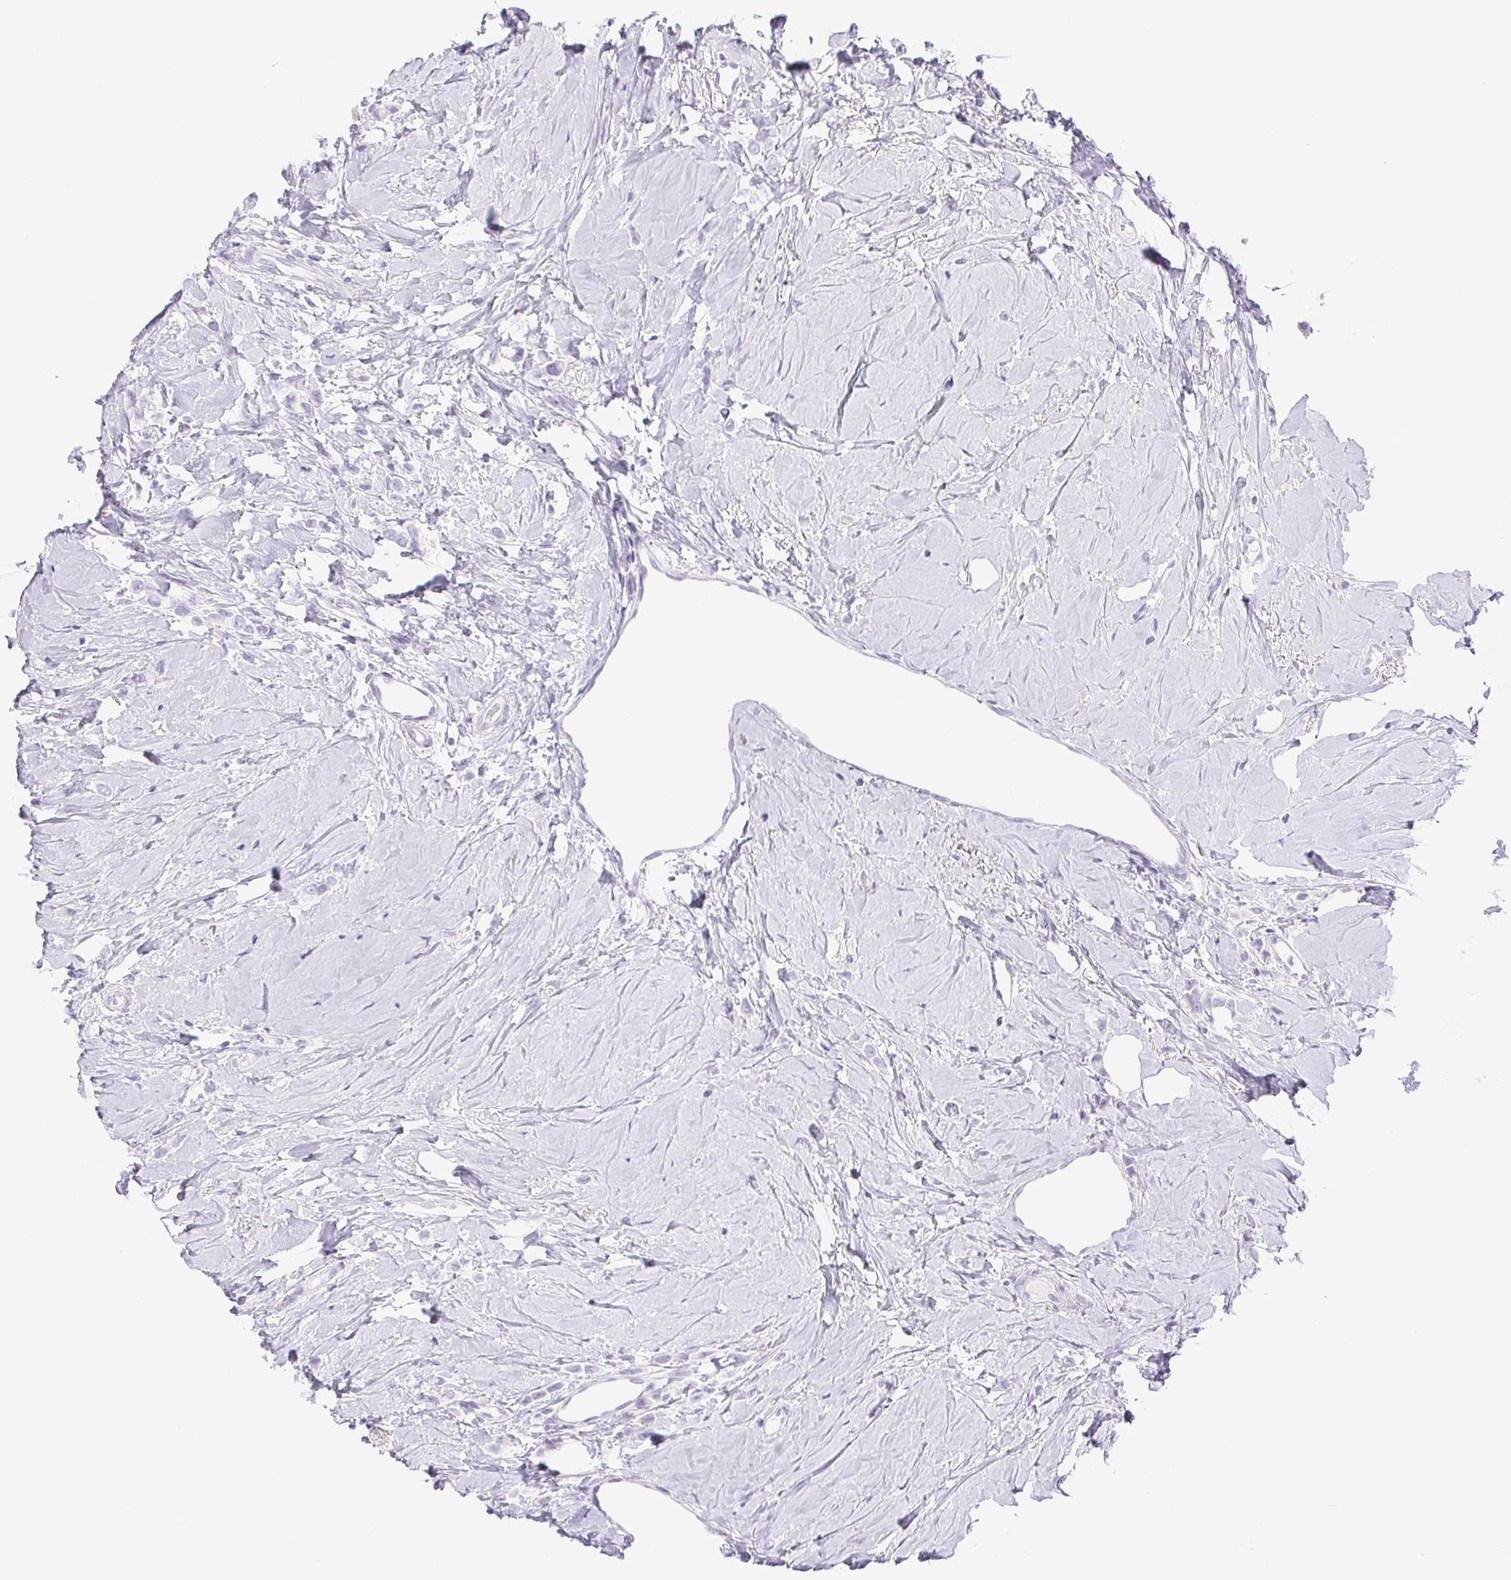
{"staining": {"intensity": "negative", "quantity": "none", "location": "none"}, "tissue": "breast cancer", "cell_type": "Tumor cells", "image_type": "cancer", "snomed": [{"axis": "morphology", "description": "Lobular carcinoma"}, {"axis": "topography", "description": "Breast"}], "caption": "Breast cancer (lobular carcinoma) was stained to show a protein in brown. There is no significant staining in tumor cells.", "gene": "HLA-G", "patient": {"sex": "female", "age": 66}}